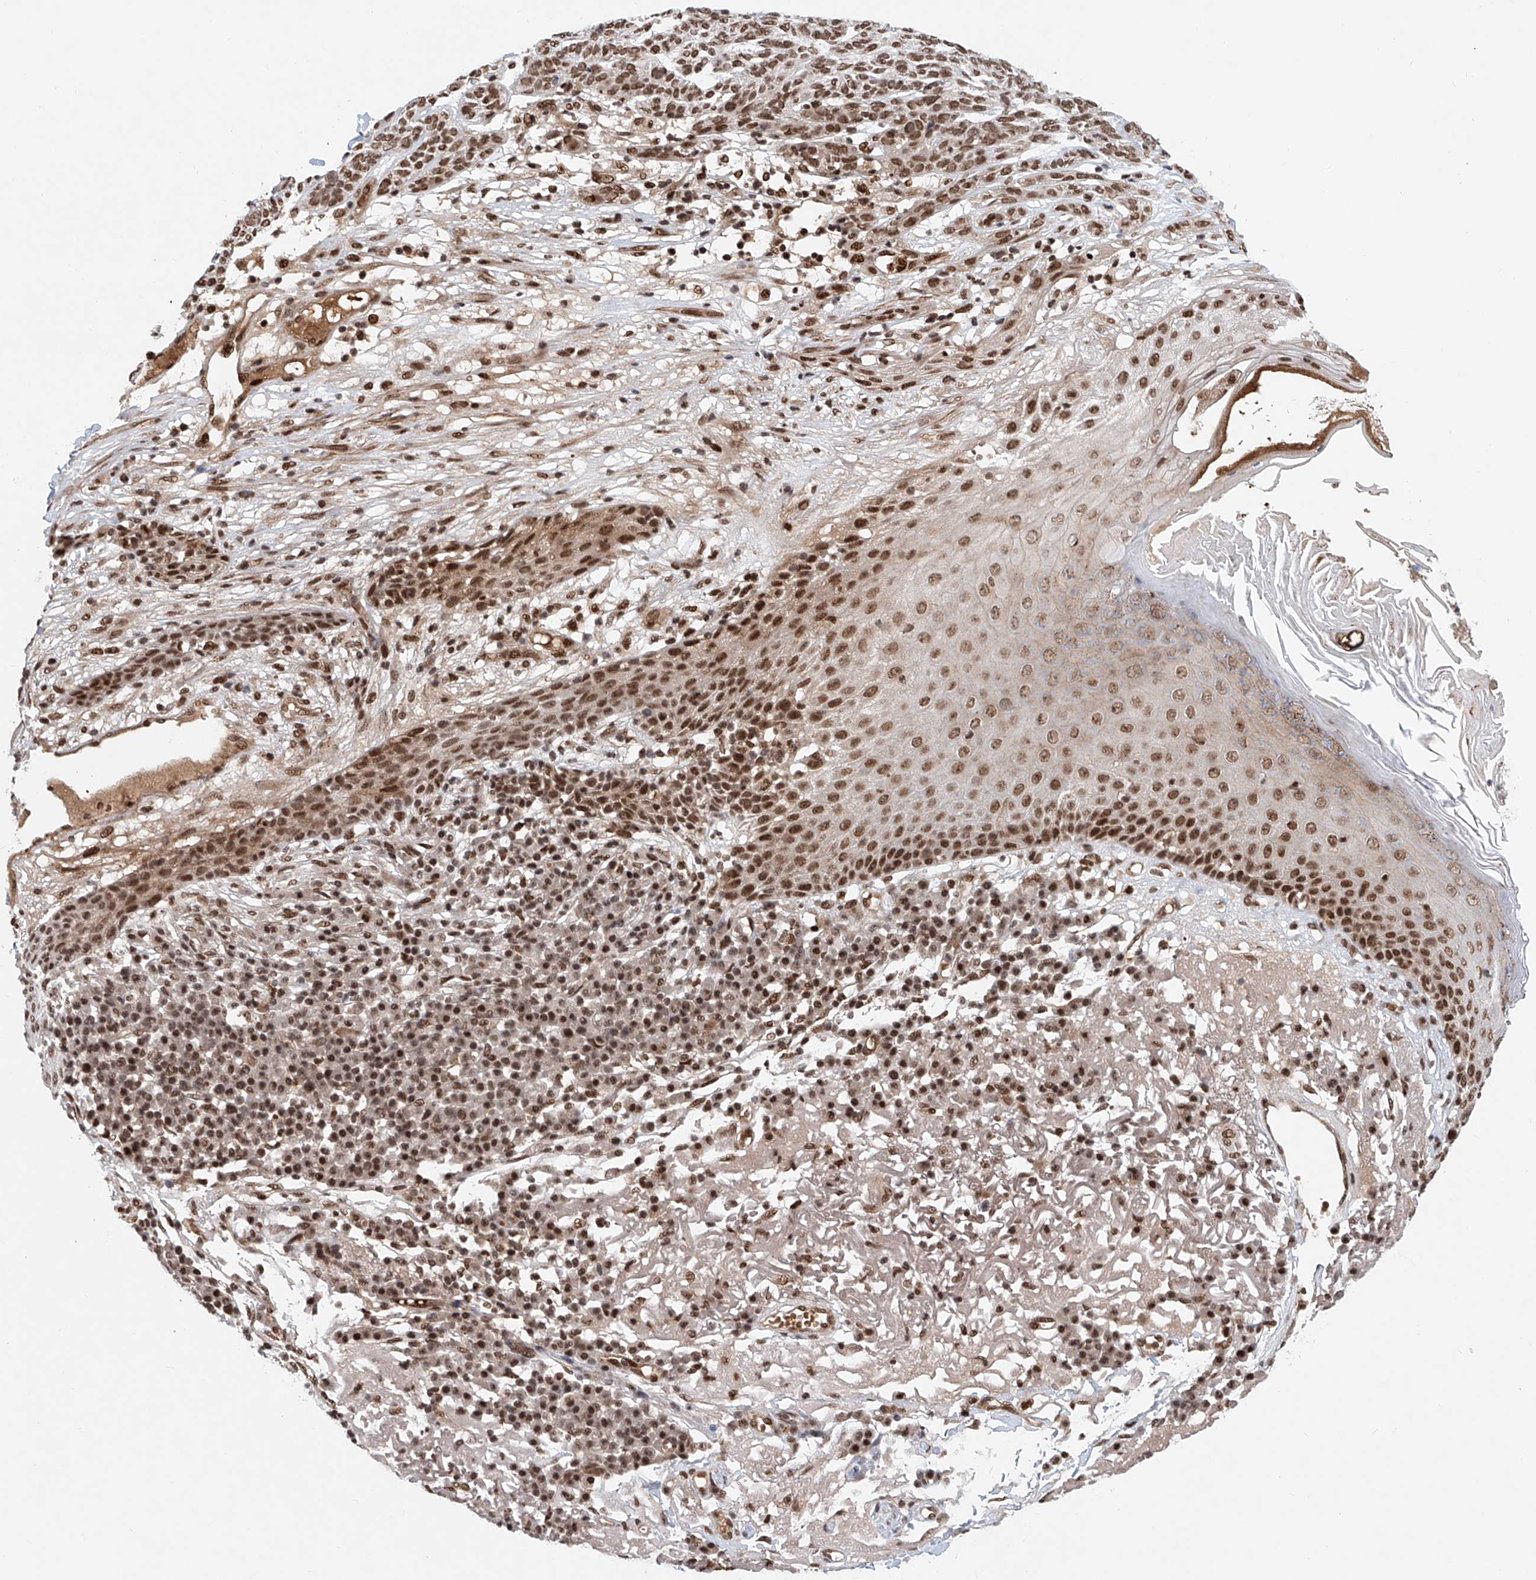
{"staining": {"intensity": "moderate", "quantity": ">75%", "location": "nuclear"}, "tissue": "skin cancer", "cell_type": "Tumor cells", "image_type": "cancer", "snomed": [{"axis": "morphology", "description": "Squamous cell carcinoma, NOS"}, {"axis": "topography", "description": "Skin"}], "caption": "This is an image of immunohistochemistry staining of skin cancer, which shows moderate staining in the nuclear of tumor cells.", "gene": "ZNF470", "patient": {"sex": "female", "age": 90}}